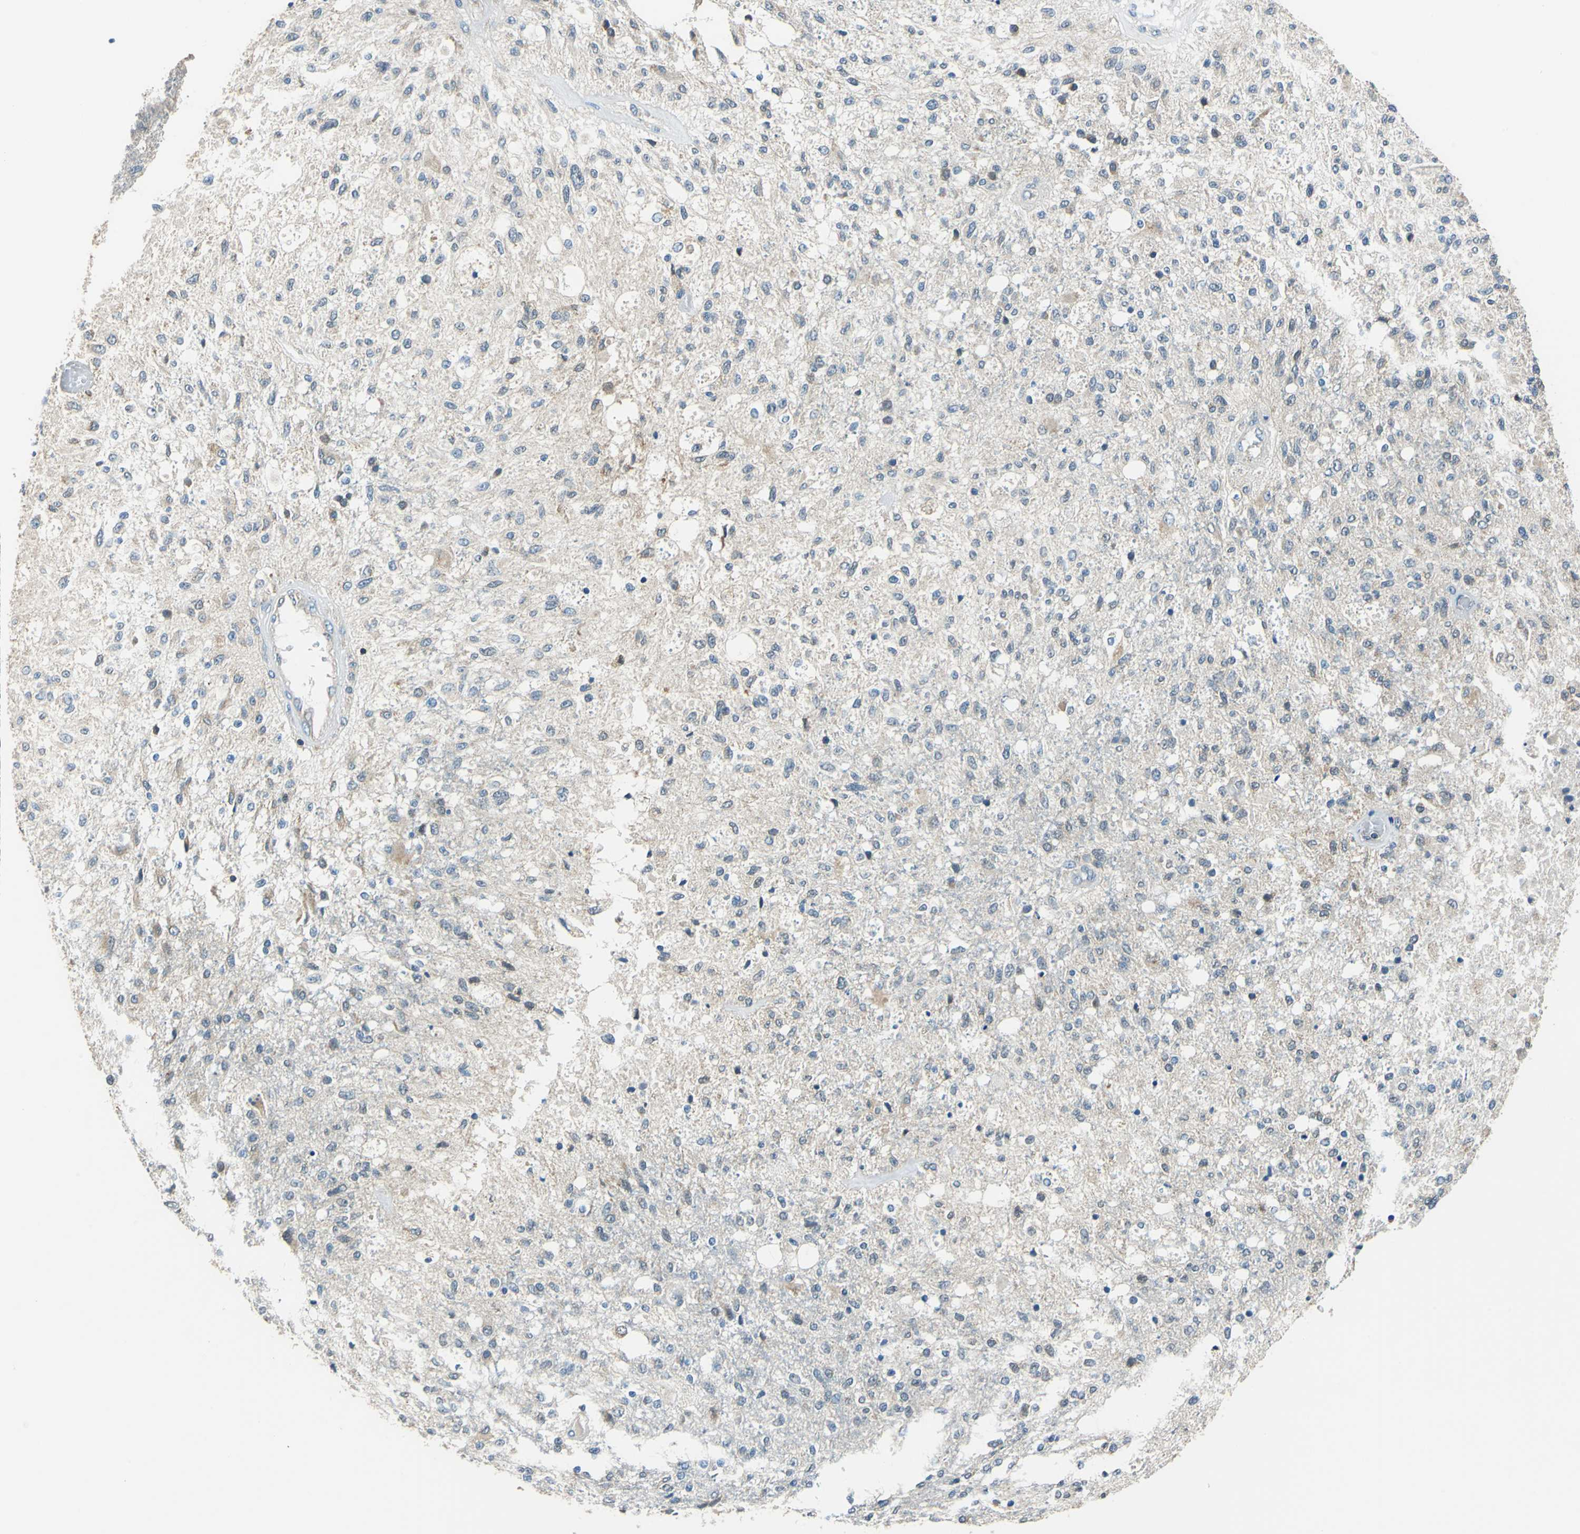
{"staining": {"intensity": "negative", "quantity": "none", "location": "none"}, "tissue": "glioma", "cell_type": "Tumor cells", "image_type": "cancer", "snomed": [{"axis": "morphology", "description": "Normal tissue, NOS"}, {"axis": "morphology", "description": "Glioma, malignant, High grade"}, {"axis": "topography", "description": "Cerebral cortex"}], "caption": "The histopathology image demonstrates no staining of tumor cells in high-grade glioma (malignant).", "gene": "CPA3", "patient": {"sex": "male", "age": 77}}